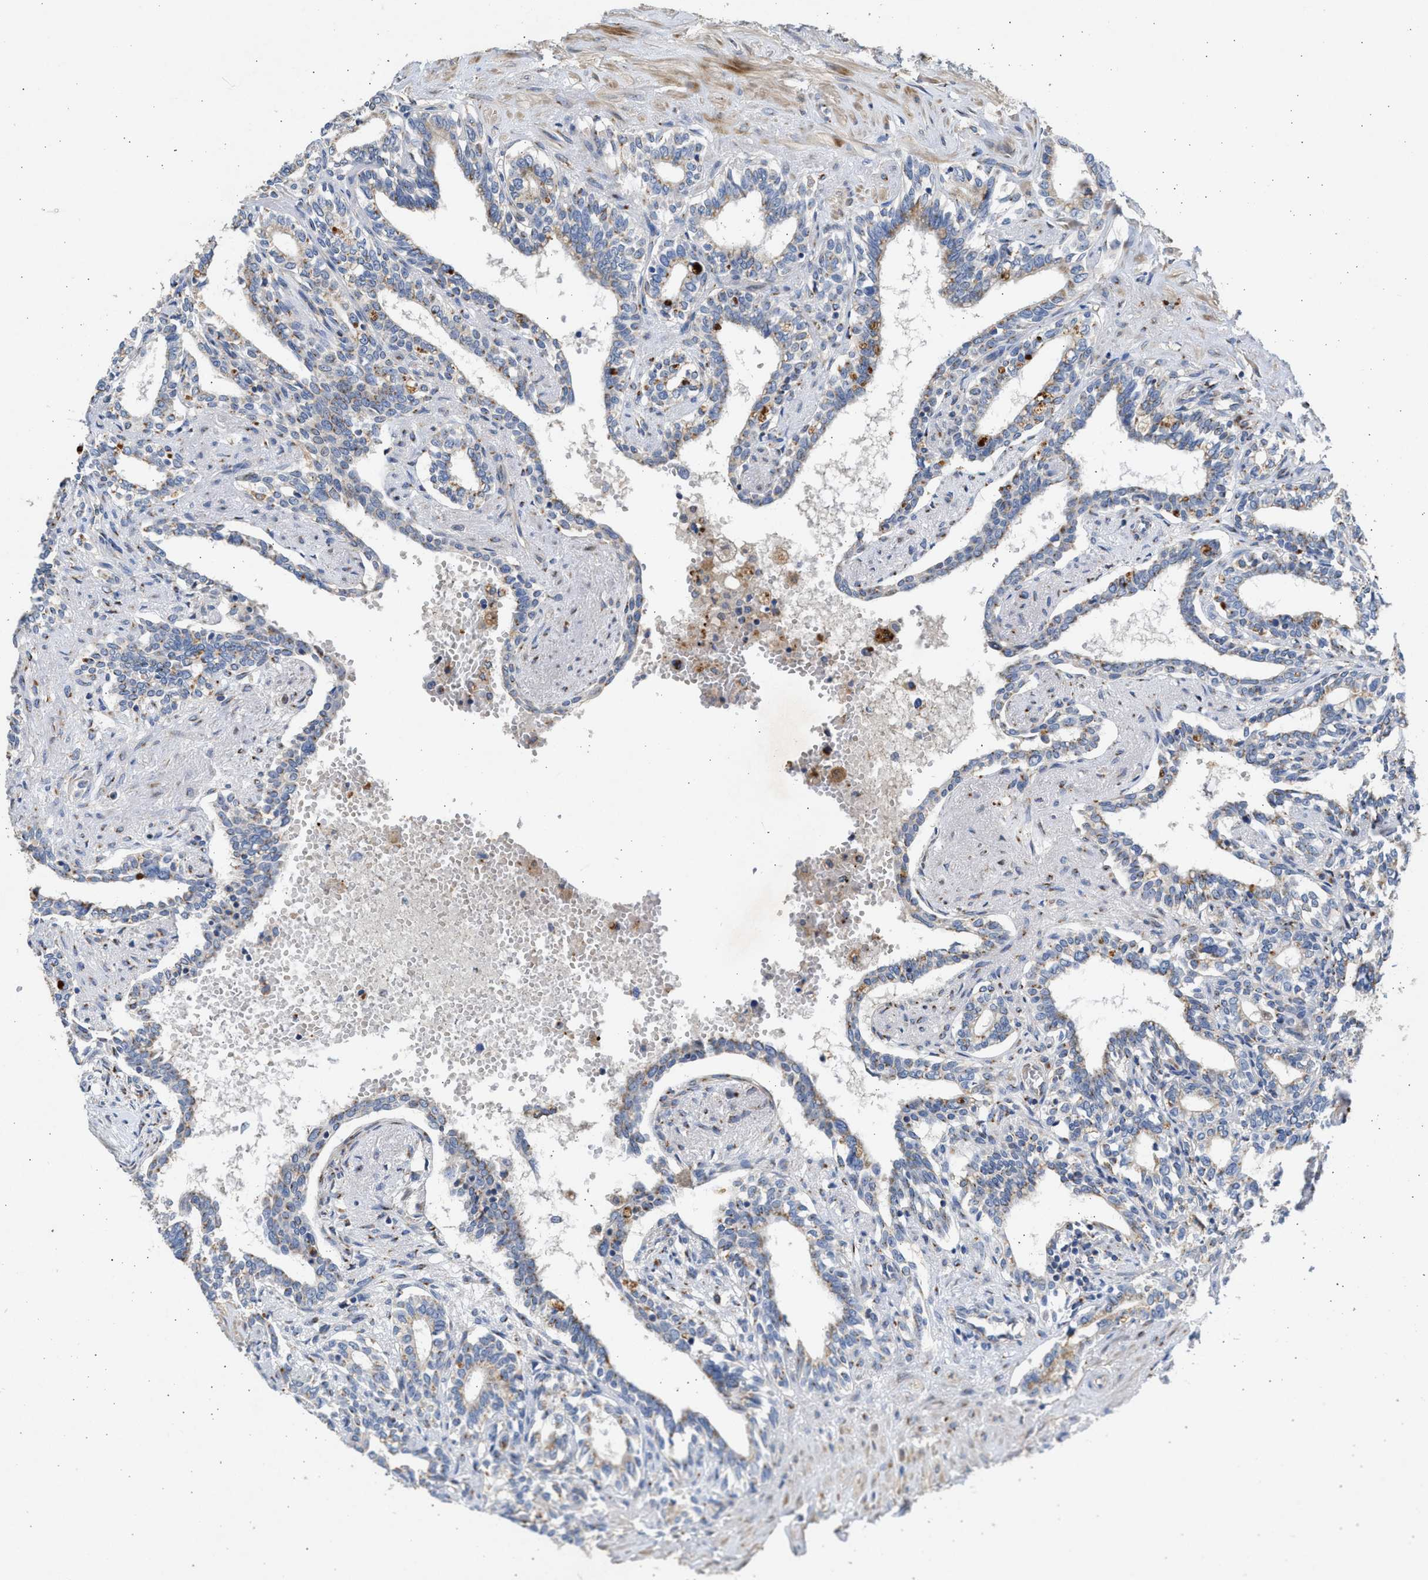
{"staining": {"intensity": "moderate", "quantity": "<25%", "location": "cytoplasmic/membranous"}, "tissue": "seminal vesicle", "cell_type": "Glandular cells", "image_type": "normal", "snomed": [{"axis": "morphology", "description": "Normal tissue, NOS"}, {"axis": "morphology", "description": "Adenocarcinoma, High grade"}, {"axis": "topography", "description": "Prostate"}, {"axis": "topography", "description": "Seminal veicle"}], "caption": "Immunohistochemical staining of unremarkable seminal vesicle shows low levels of moderate cytoplasmic/membranous positivity in about <25% of glandular cells. The staining is performed using DAB (3,3'-diaminobenzidine) brown chromogen to label protein expression. The nuclei are counter-stained blue using hematoxylin.", "gene": "IPO8", "patient": {"sex": "male", "age": 55}}